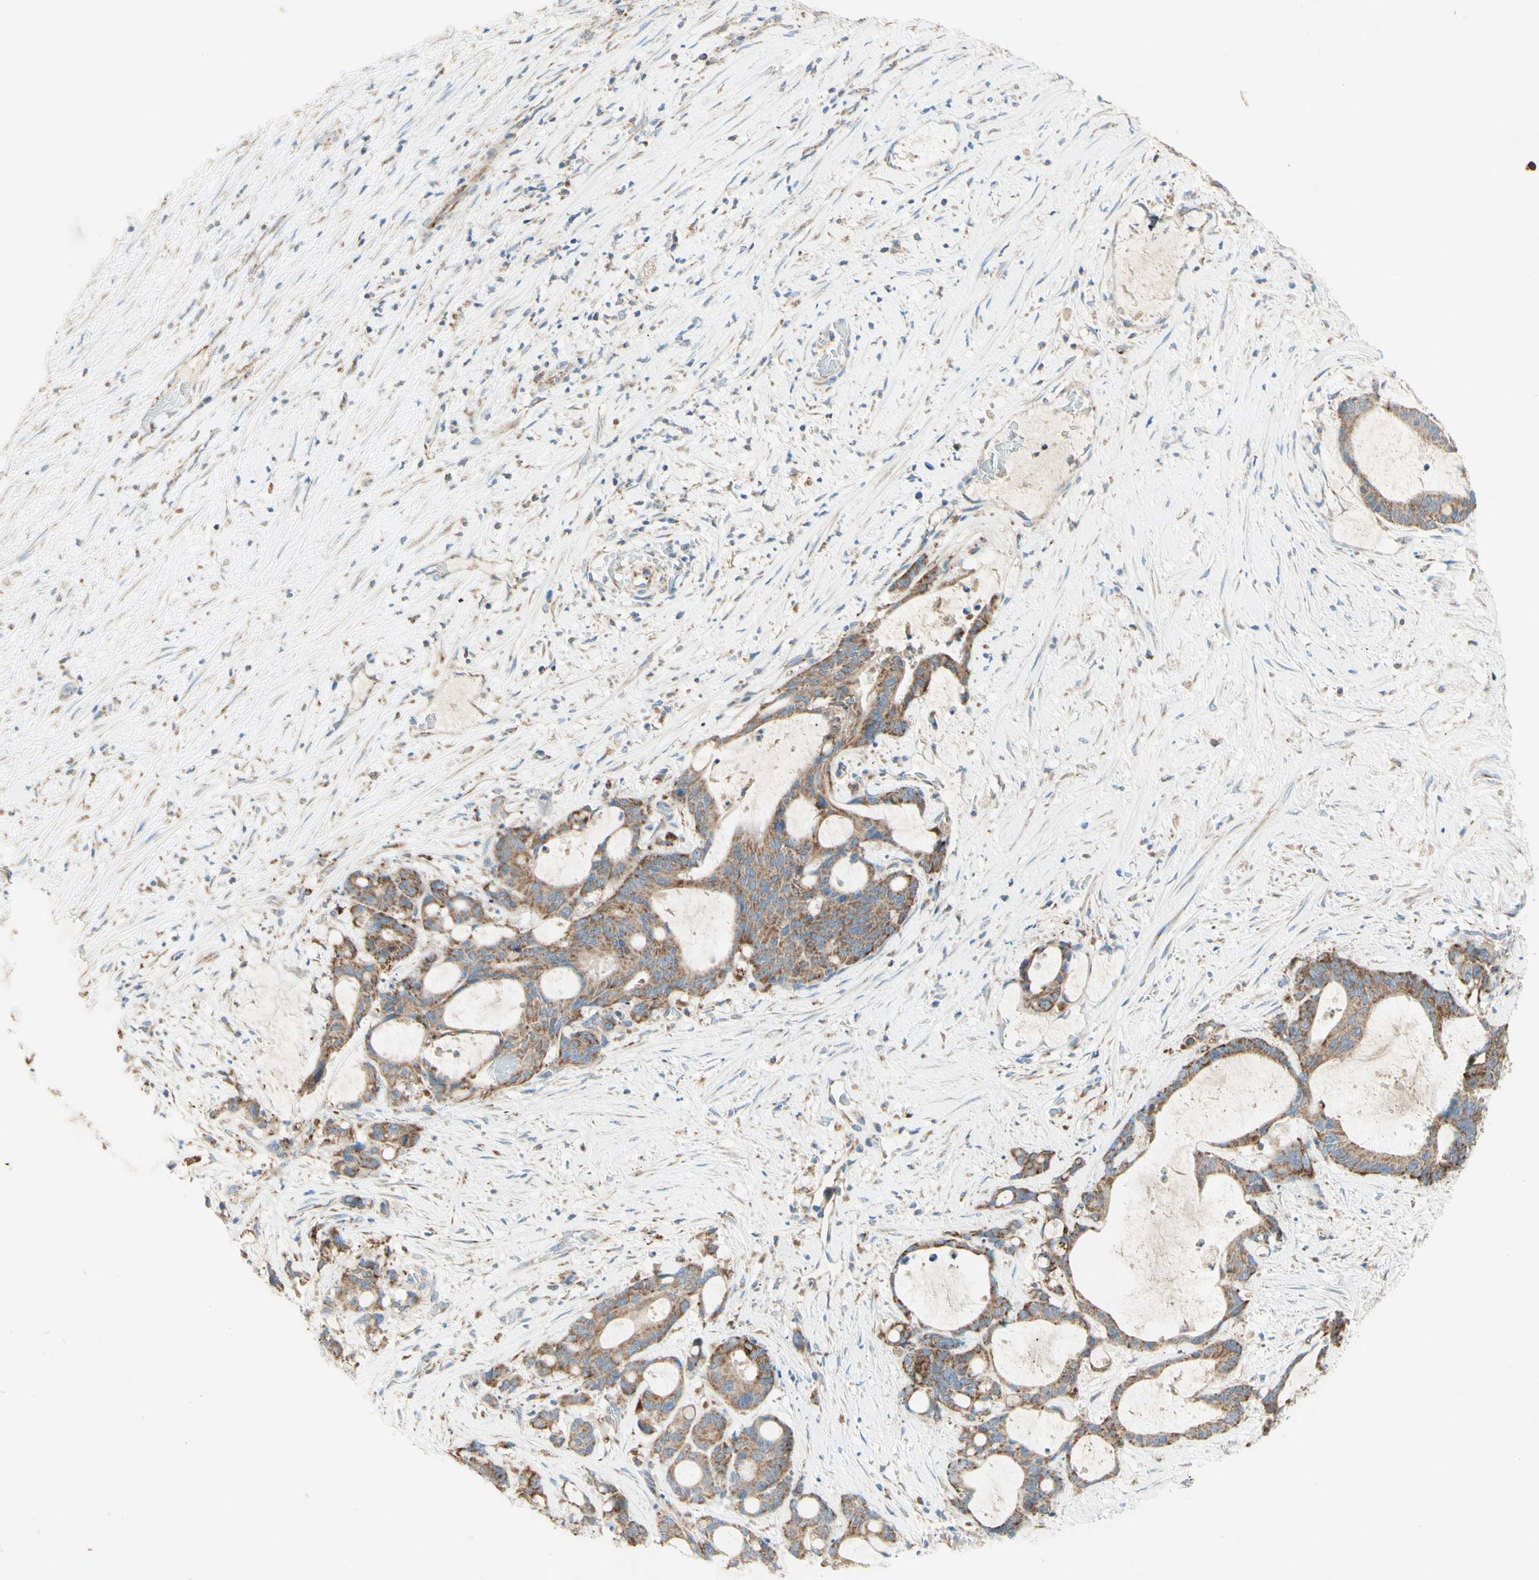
{"staining": {"intensity": "moderate", "quantity": ">75%", "location": "cytoplasmic/membranous"}, "tissue": "liver cancer", "cell_type": "Tumor cells", "image_type": "cancer", "snomed": [{"axis": "morphology", "description": "Cholangiocarcinoma"}, {"axis": "topography", "description": "Liver"}], "caption": "This histopathology image shows IHC staining of human liver cholangiocarcinoma, with medium moderate cytoplasmic/membranous positivity in about >75% of tumor cells.", "gene": "ARMC10", "patient": {"sex": "female", "age": 73}}